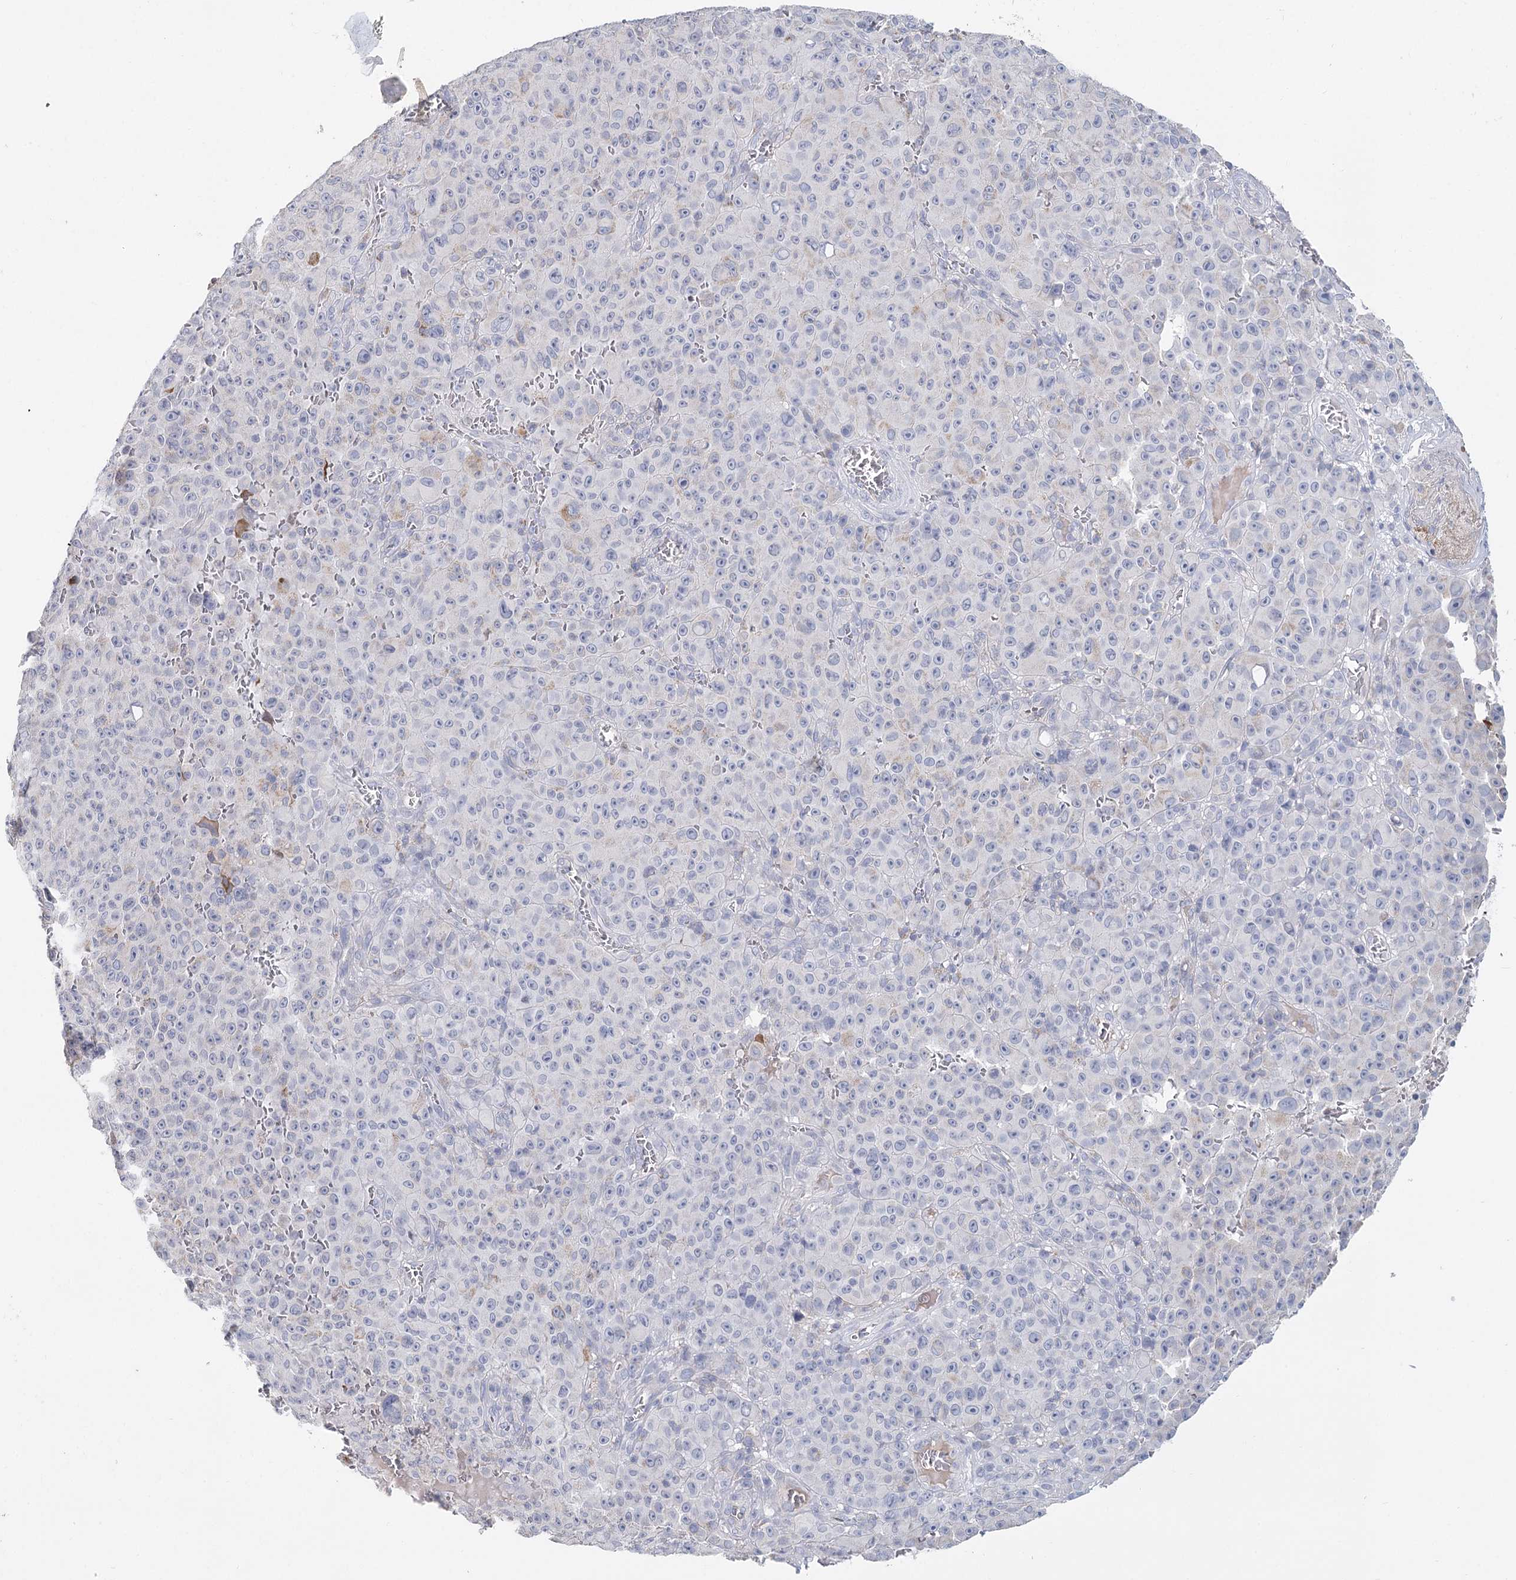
{"staining": {"intensity": "negative", "quantity": "none", "location": "none"}, "tissue": "melanoma", "cell_type": "Tumor cells", "image_type": "cancer", "snomed": [{"axis": "morphology", "description": "Malignant melanoma, NOS"}, {"axis": "topography", "description": "Skin"}], "caption": "Tumor cells are negative for brown protein staining in melanoma.", "gene": "ARHGAP44", "patient": {"sex": "female", "age": 82}}